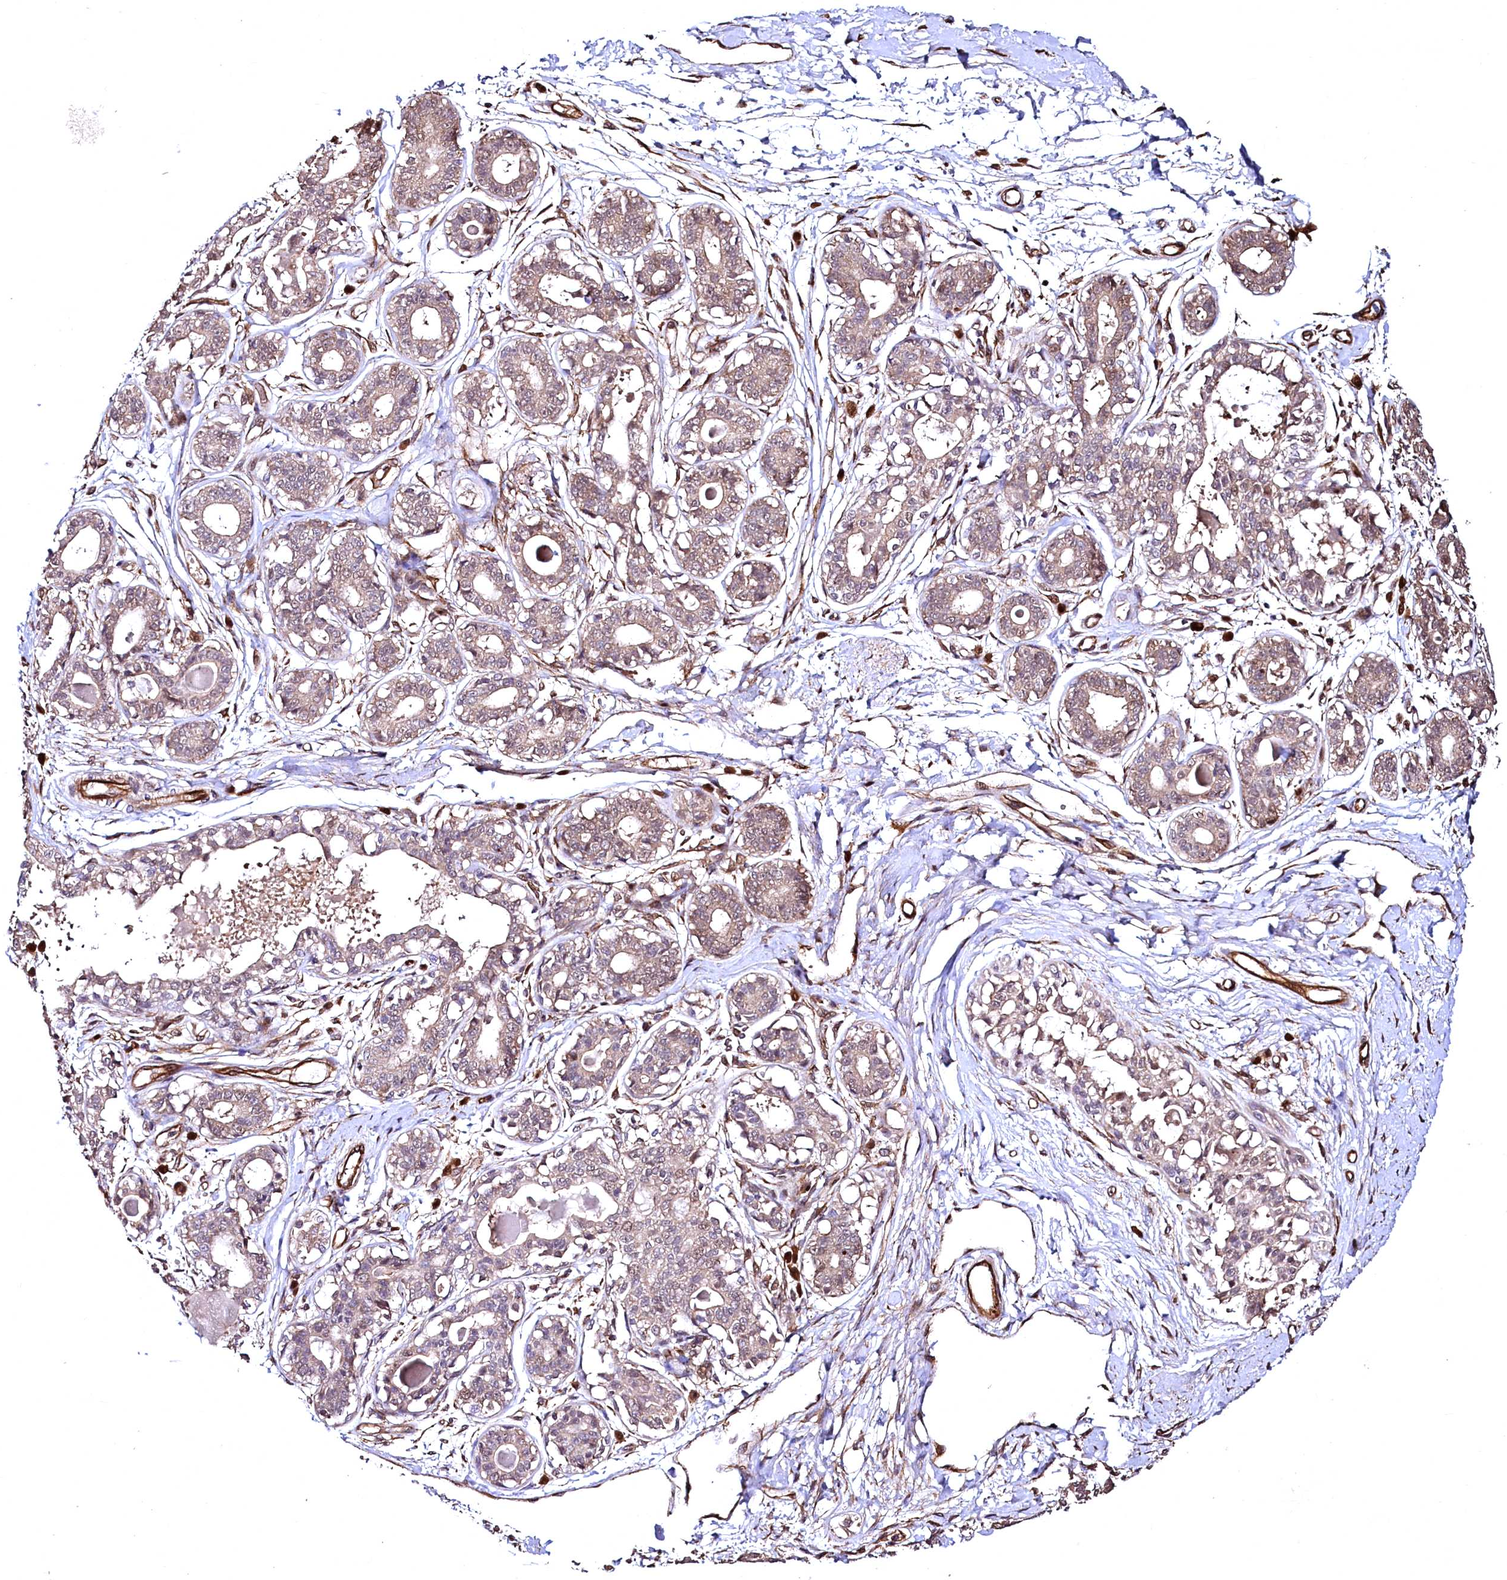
{"staining": {"intensity": "negative", "quantity": "none", "location": "none"}, "tissue": "breast", "cell_type": "Adipocytes", "image_type": "normal", "snomed": [{"axis": "morphology", "description": "Normal tissue, NOS"}, {"axis": "topography", "description": "Breast"}], "caption": "Normal breast was stained to show a protein in brown. There is no significant staining in adipocytes.", "gene": "TBCEL", "patient": {"sex": "female", "age": 45}}